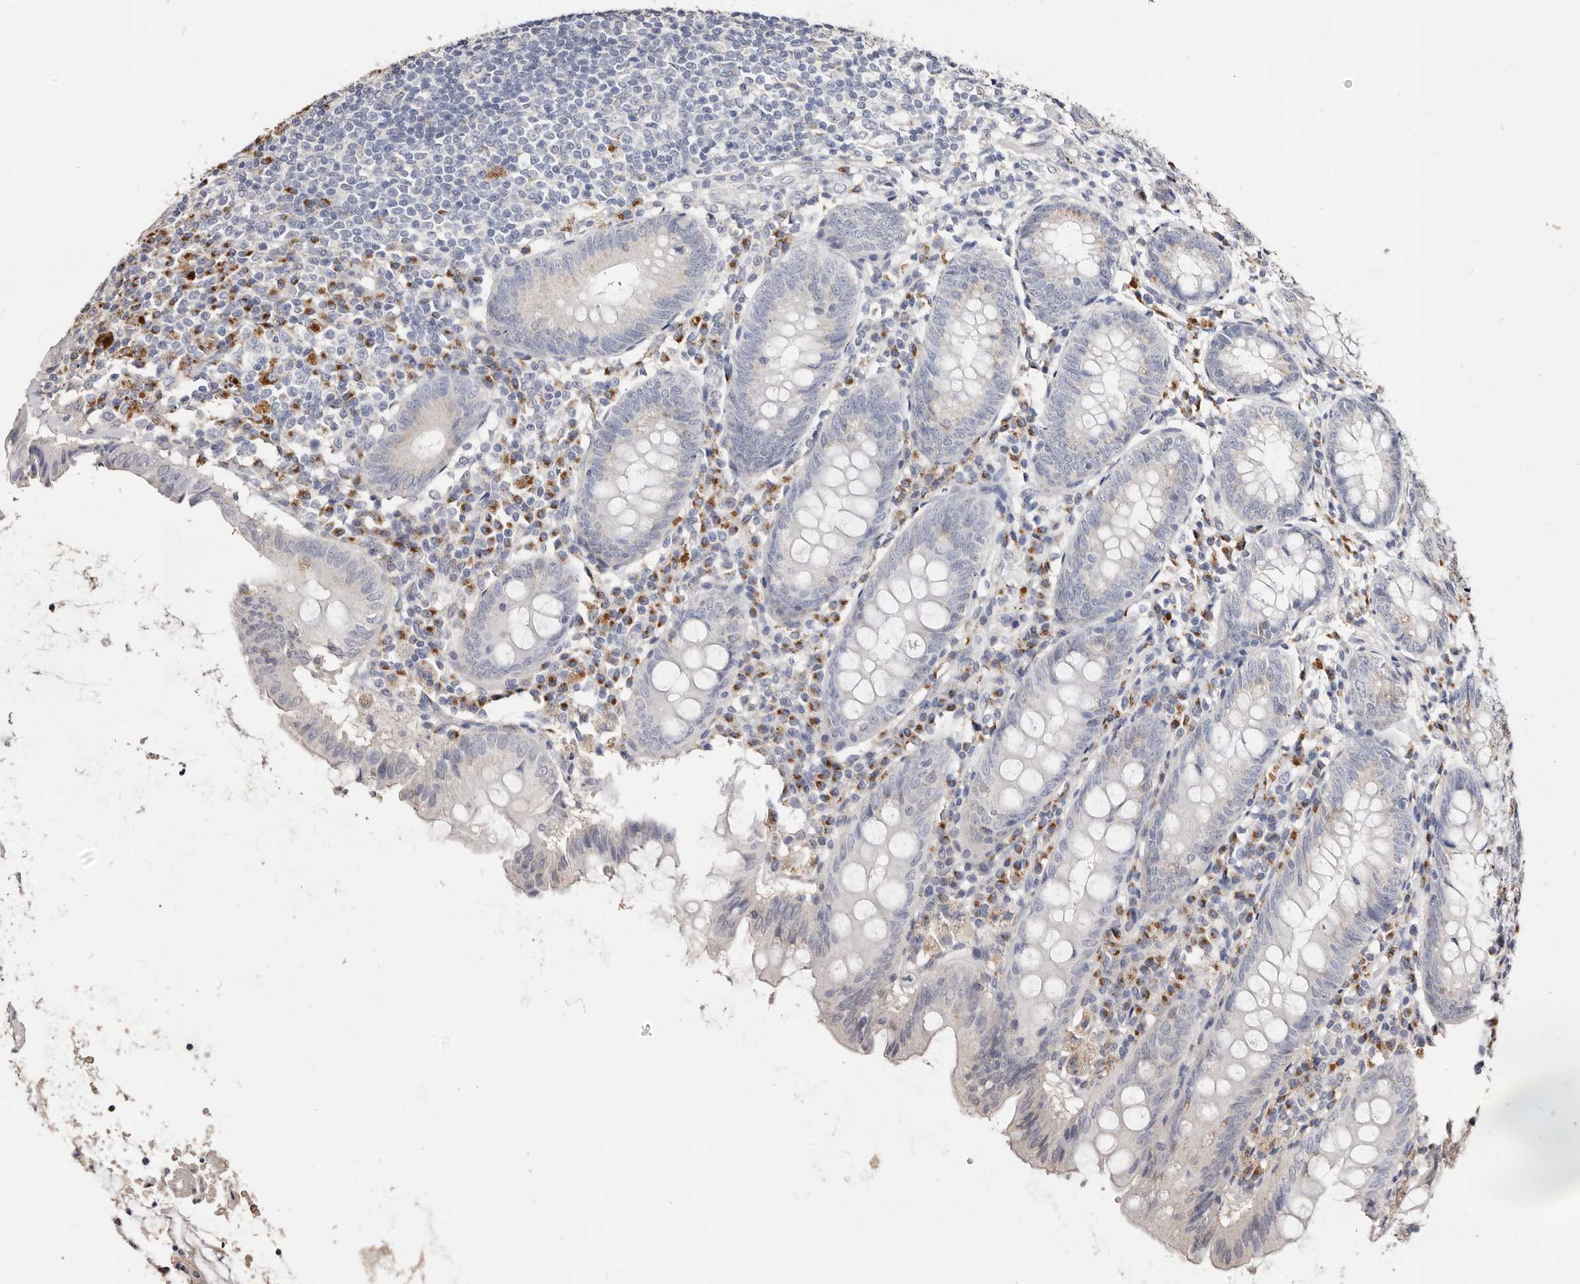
{"staining": {"intensity": "negative", "quantity": "none", "location": "none"}, "tissue": "appendix", "cell_type": "Glandular cells", "image_type": "normal", "snomed": [{"axis": "morphology", "description": "Normal tissue, NOS"}, {"axis": "topography", "description": "Appendix"}], "caption": "High magnification brightfield microscopy of benign appendix stained with DAB (3,3'-diaminobenzidine) (brown) and counterstained with hematoxylin (blue): glandular cells show no significant staining.", "gene": "LGALS7B", "patient": {"sex": "female", "age": 54}}